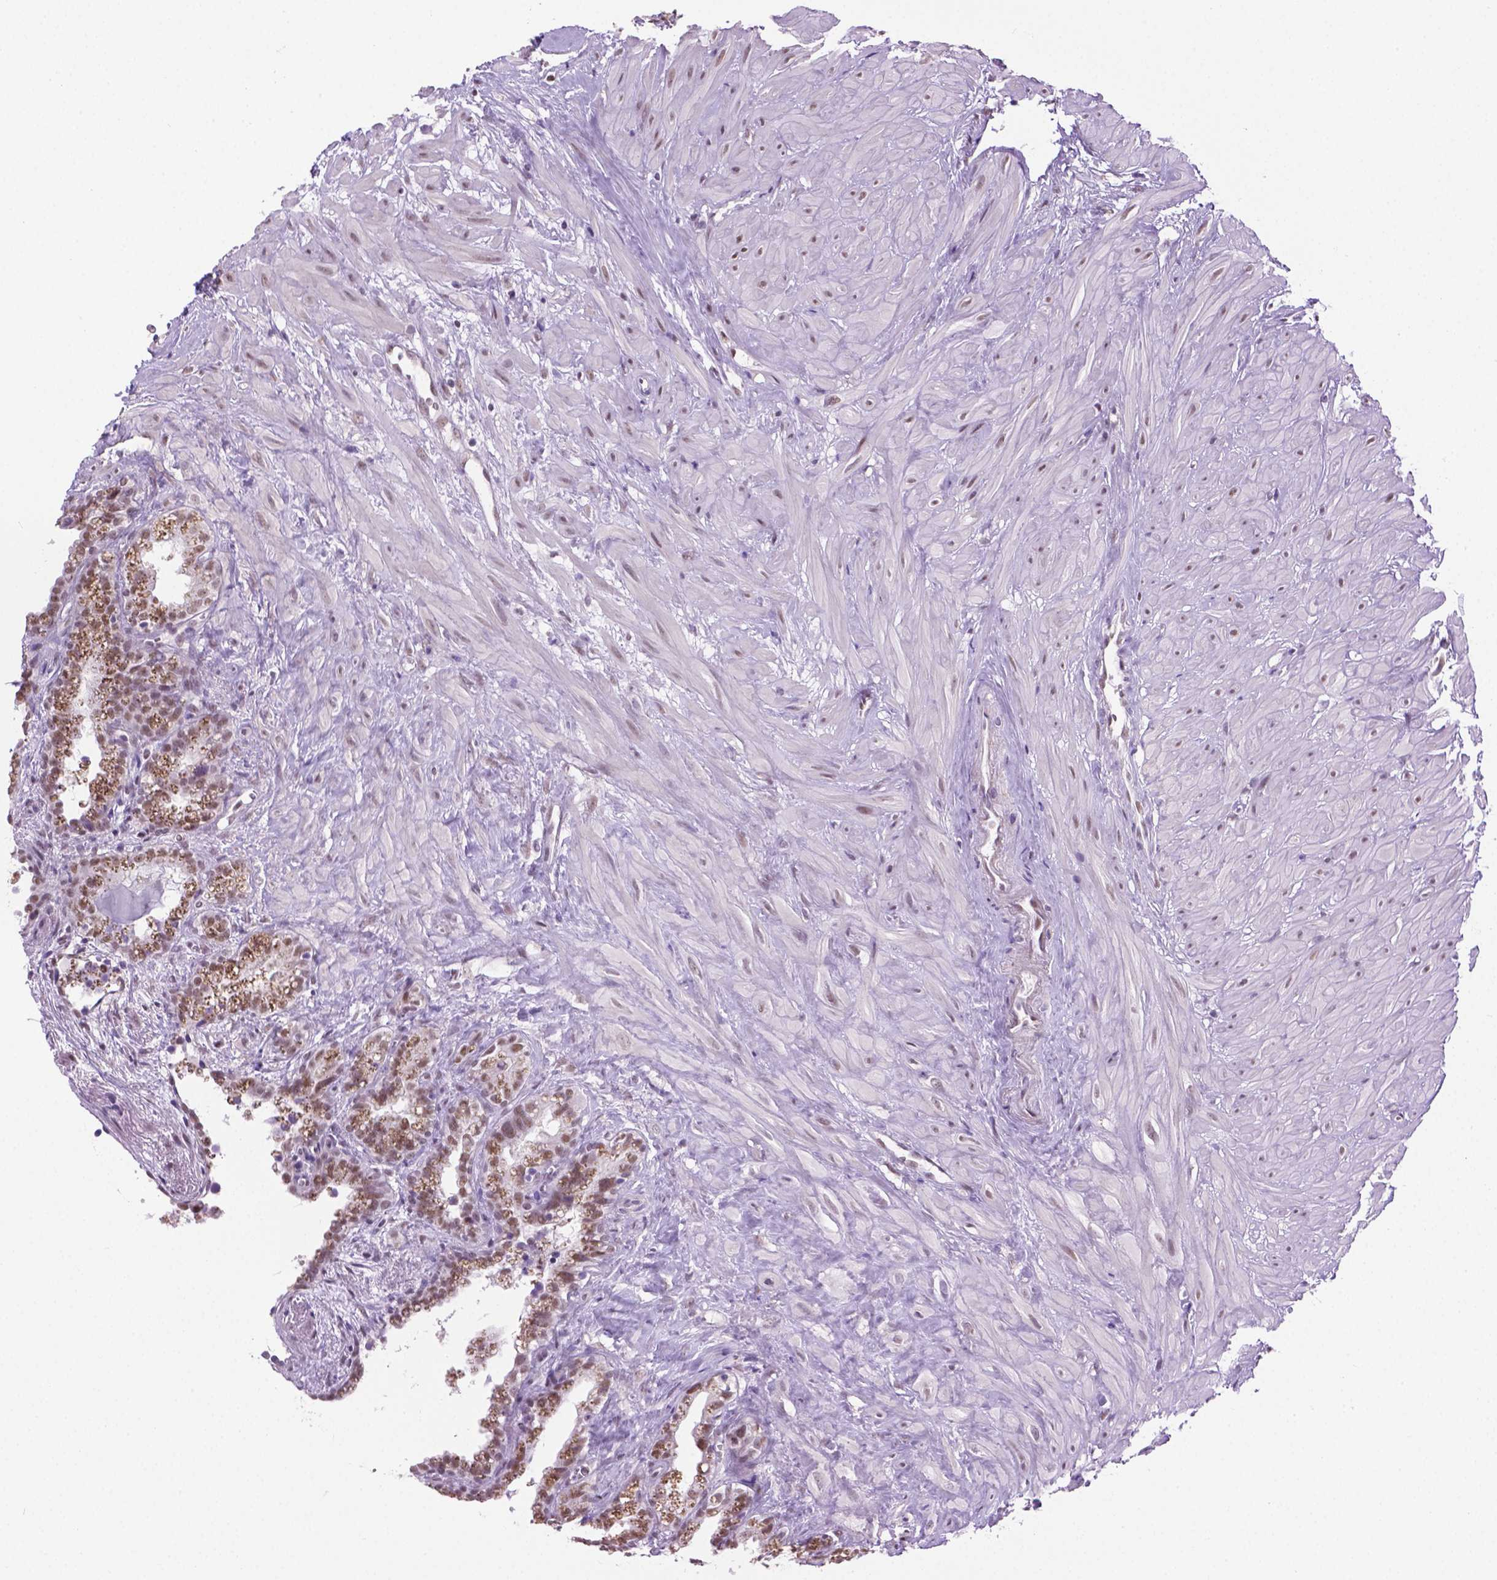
{"staining": {"intensity": "moderate", "quantity": "<25%", "location": "nuclear"}, "tissue": "seminal vesicle", "cell_type": "Glandular cells", "image_type": "normal", "snomed": [{"axis": "morphology", "description": "Normal tissue, NOS"}, {"axis": "morphology", "description": "Urothelial carcinoma, NOS"}, {"axis": "topography", "description": "Urinary bladder"}, {"axis": "topography", "description": "Seminal veicle"}], "caption": "Immunohistochemical staining of benign human seminal vesicle demonstrates low levels of moderate nuclear expression in about <25% of glandular cells. Nuclei are stained in blue.", "gene": "ABI2", "patient": {"sex": "male", "age": 76}}